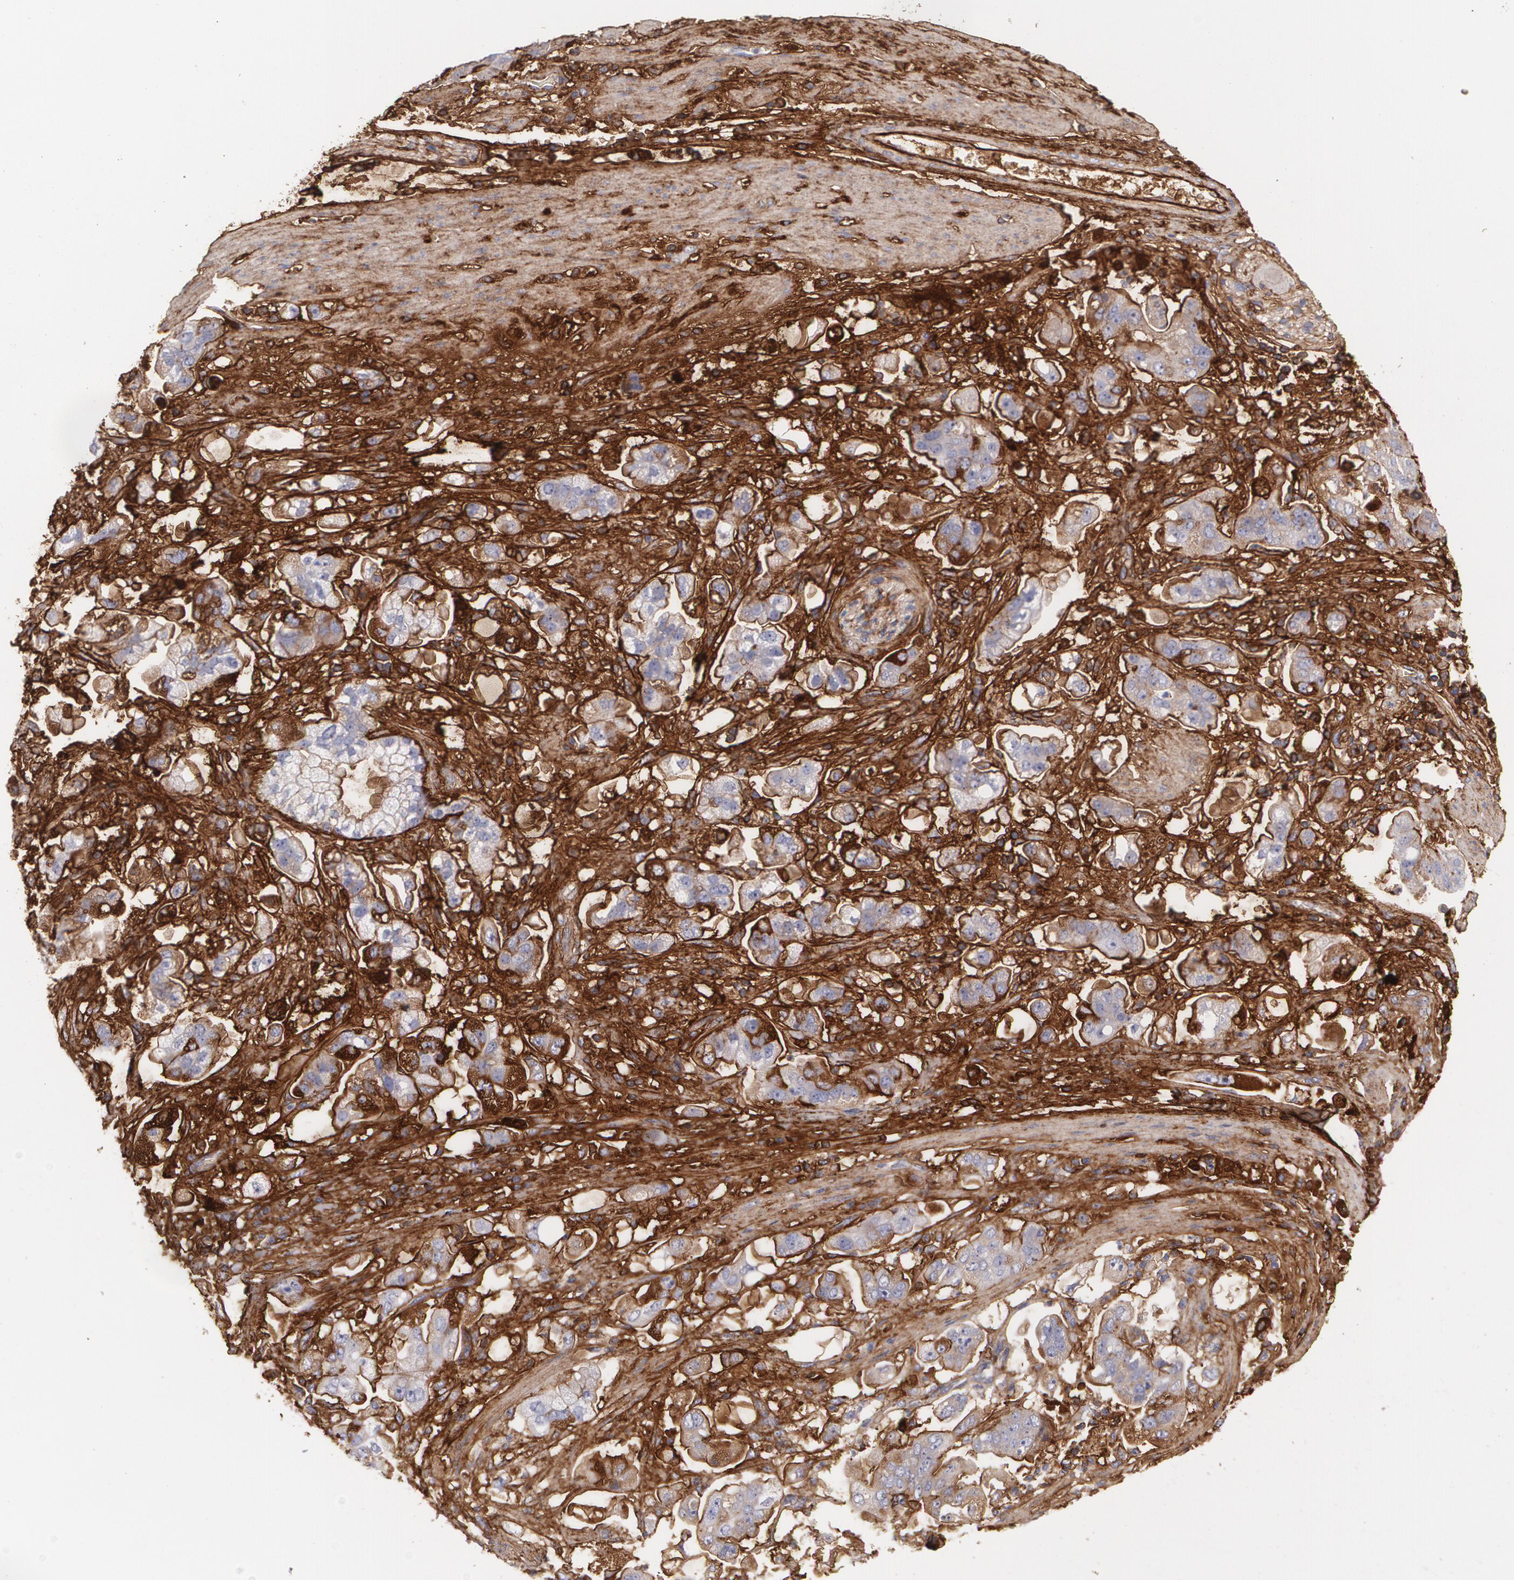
{"staining": {"intensity": "moderate", "quantity": ">75%", "location": "cytoplasmic/membranous"}, "tissue": "stomach cancer", "cell_type": "Tumor cells", "image_type": "cancer", "snomed": [{"axis": "morphology", "description": "Adenocarcinoma, NOS"}, {"axis": "topography", "description": "Stomach"}], "caption": "Brown immunohistochemical staining in stomach cancer (adenocarcinoma) displays moderate cytoplasmic/membranous staining in approximately >75% of tumor cells.", "gene": "FBLN1", "patient": {"sex": "male", "age": 62}}